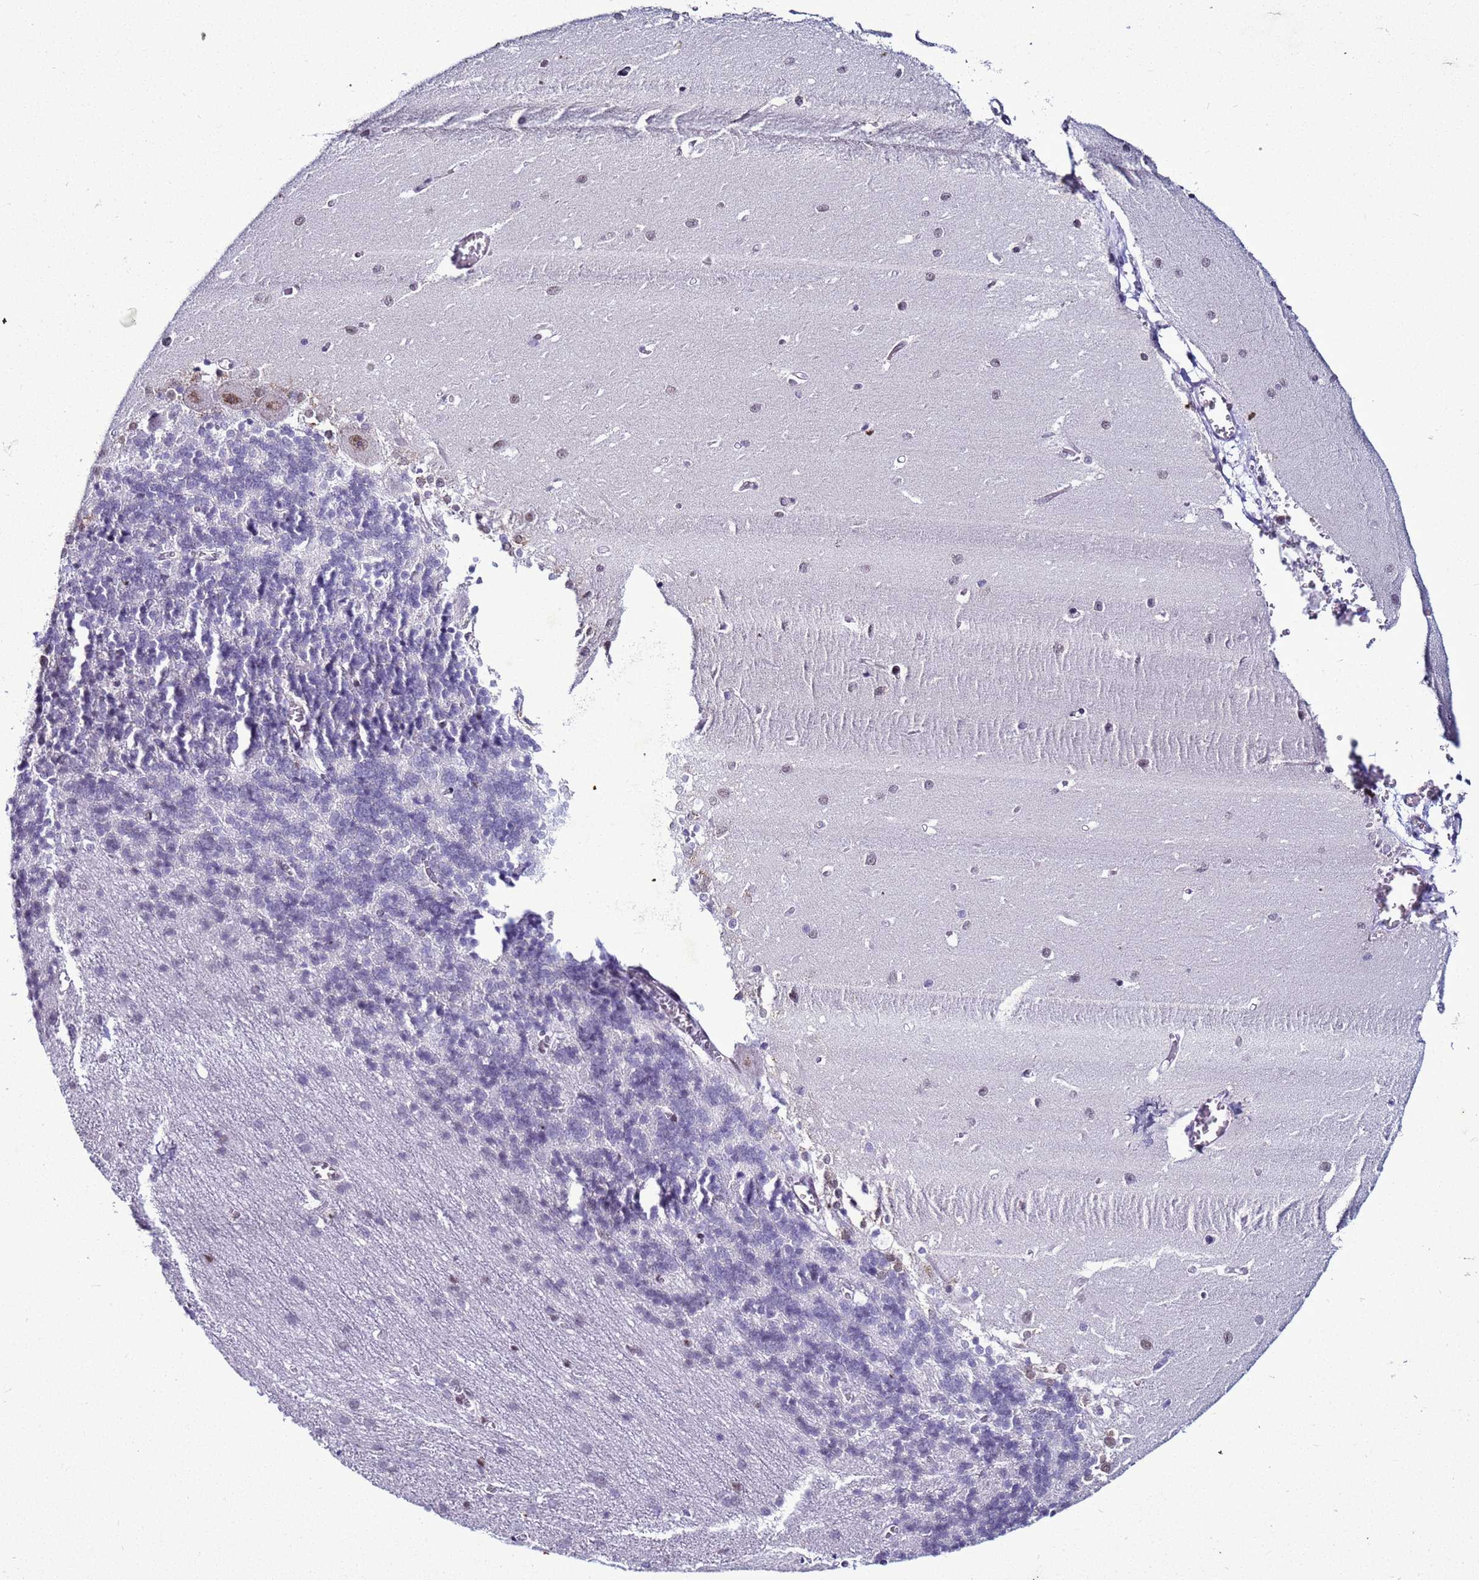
{"staining": {"intensity": "negative", "quantity": "none", "location": "none"}, "tissue": "cerebellum", "cell_type": "Cells in granular layer", "image_type": "normal", "snomed": [{"axis": "morphology", "description": "Normal tissue, NOS"}, {"axis": "topography", "description": "Cerebellum"}], "caption": "This is an immunohistochemistry photomicrograph of benign cerebellum. There is no positivity in cells in granular layer.", "gene": "LRRC10B", "patient": {"sex": "male", "age": 37}}